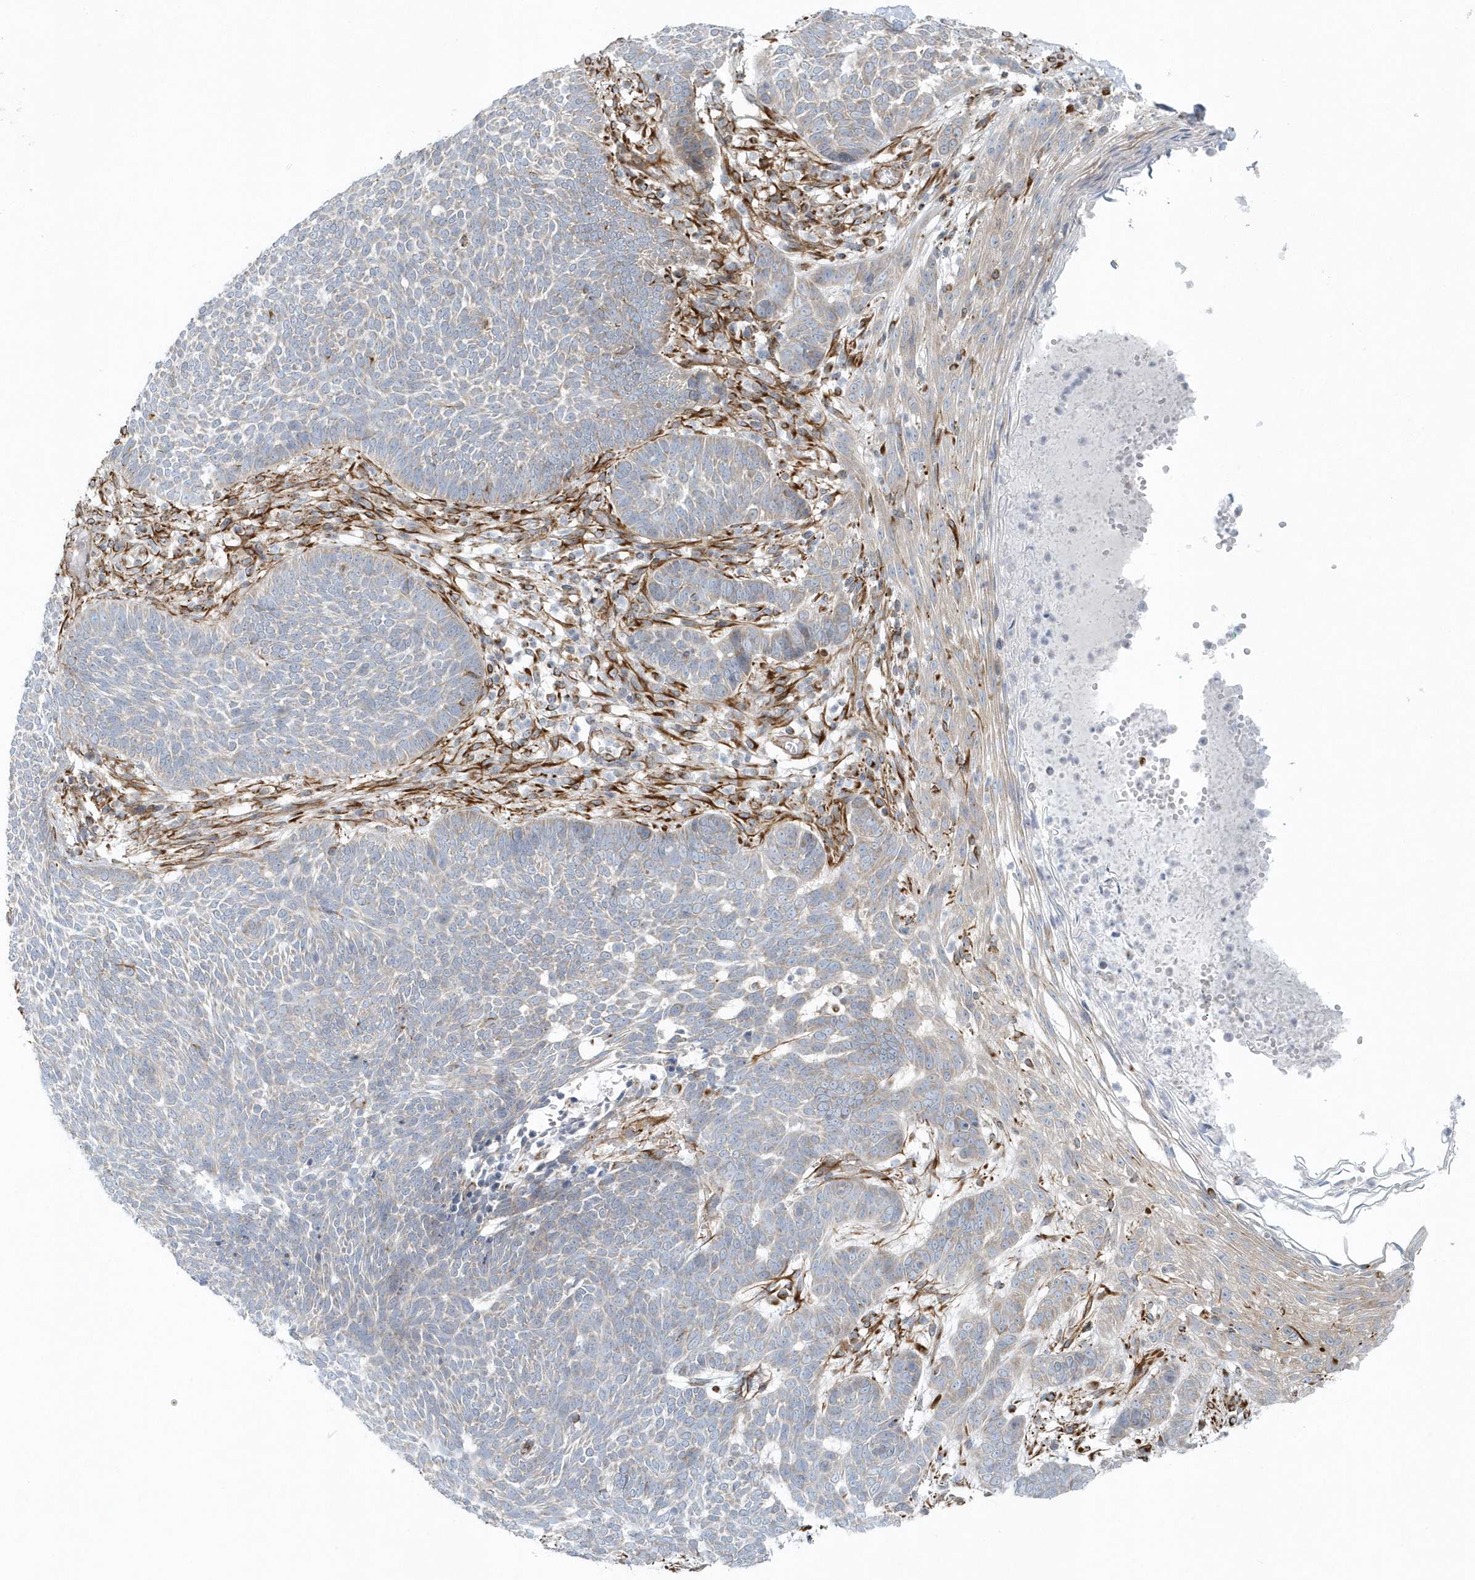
{"staining": {"intensity": "negative", "quantity": "none", "location": "none"}, "tissue": "skin cancer", "cell_type": "Tumor cells", "image_type": "cancer", "snomed": [{"axis": "morphology", "description": "Normal tissue, NOS"}, {"axis": "morphology", "description": "Basal cell carcinoma"}, {"axis": "topography", "description": "Skin"}], "caption": "There is no significant positivity in tumor cells of basal cell carcinoma (skin).", "gene": "GPR152", "patient": {"sex": "male", "age": 64}}